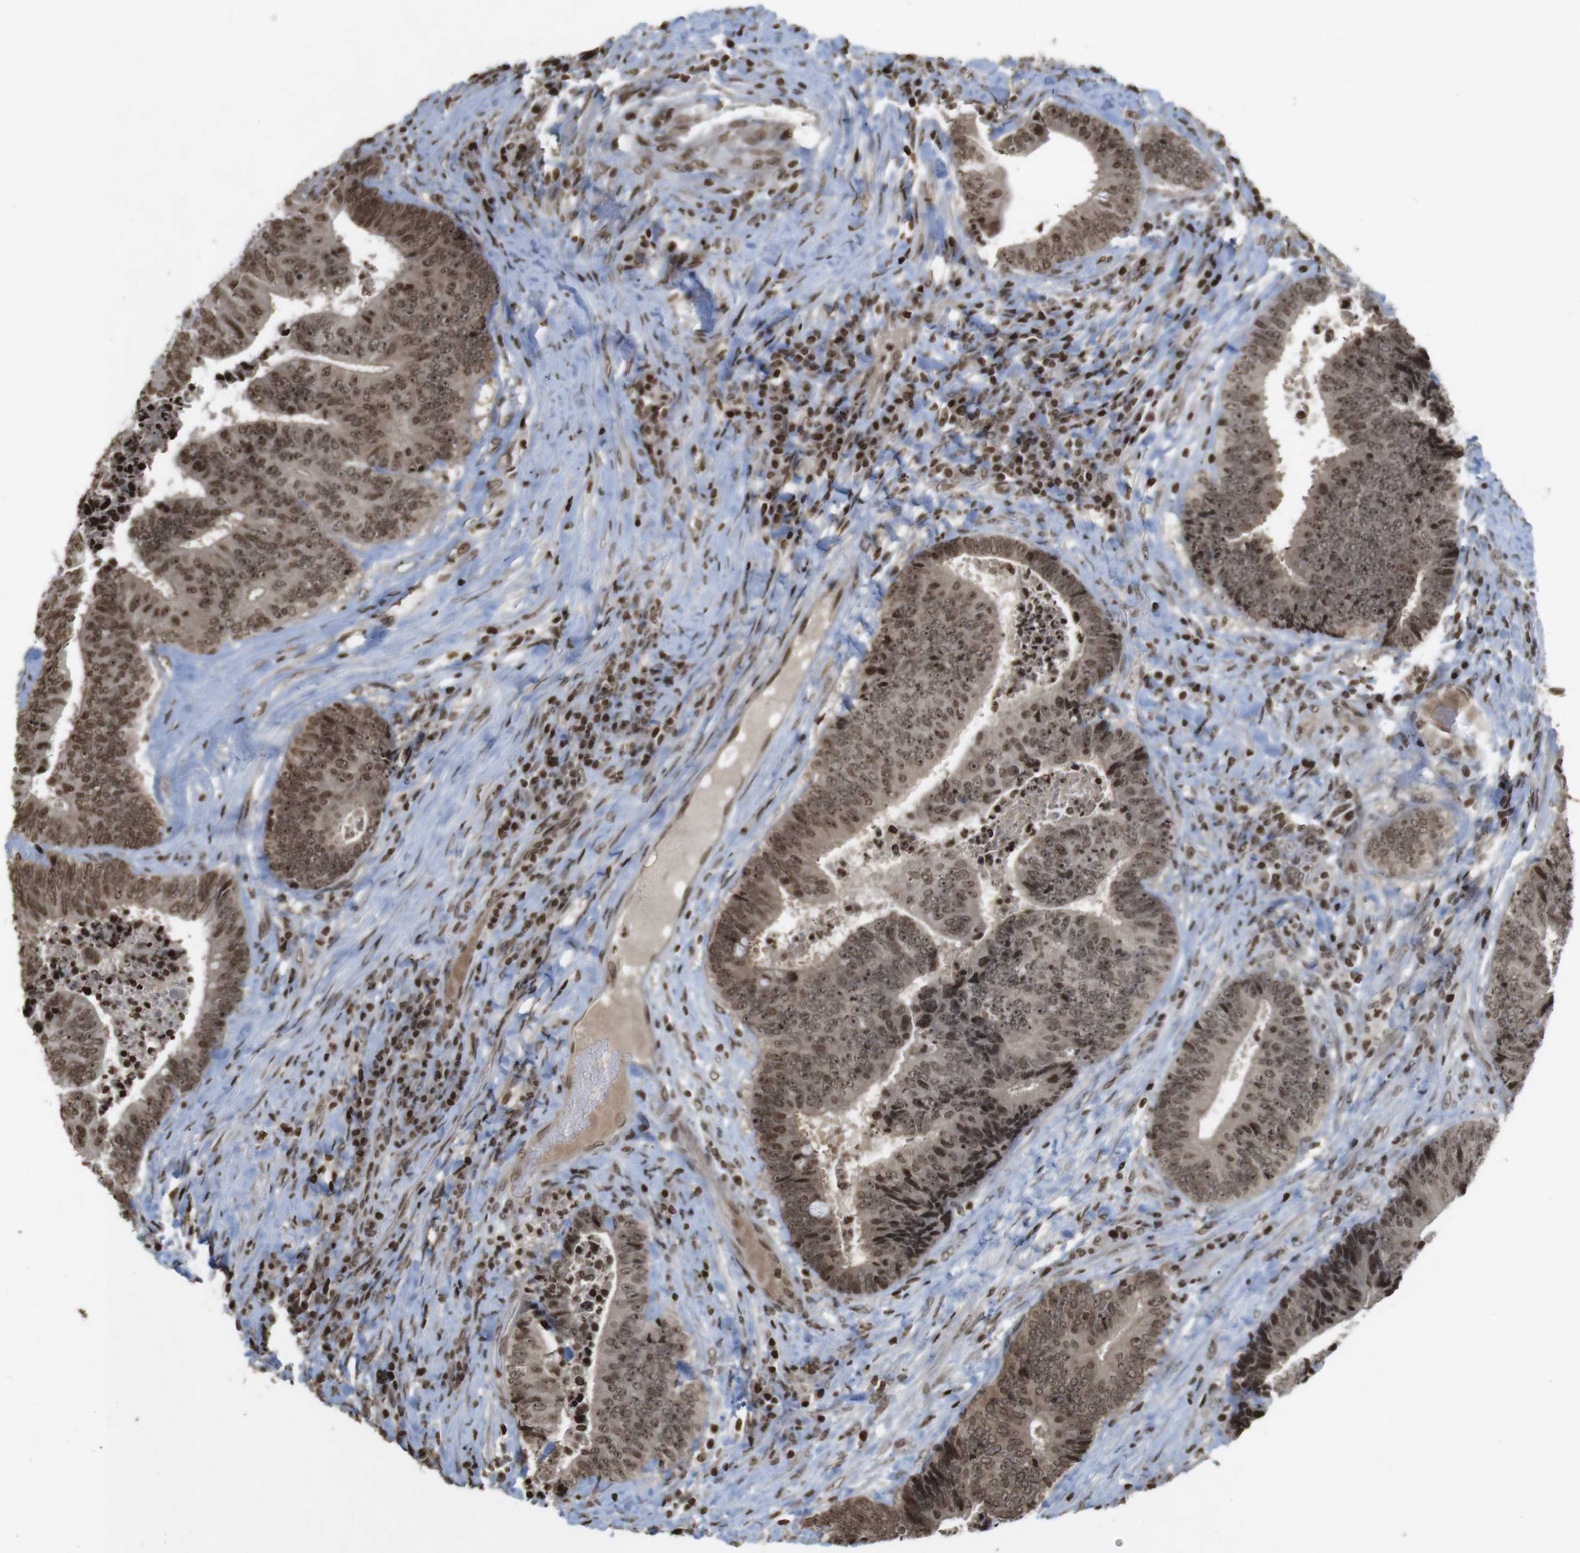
{"staining": {"intensity": "moderate", "quantity": ">75%", "location": "cytoplasmic/membranous,nuclear"}, "tissue": "colorectal cancer", "cell_type": "Tumor cells", "image_type": "cancer", "snomed": [{"axis": "morphology", "description": "Adenocarcinoma, NOS"}, {"axis": "topography", "description": "Rectum"}], "caption": "This micrograph displays adenocarcinoma (colorectal) stained with immunohistochemistry to label a protein in brown. The cytoplasmic/membranous and nuclear of tumor cells show moderate positivity for the protein. Nuclei are counter-stained blue.", "gene": "FOXA3", "patient": {"sex": "male", "age": 72}}